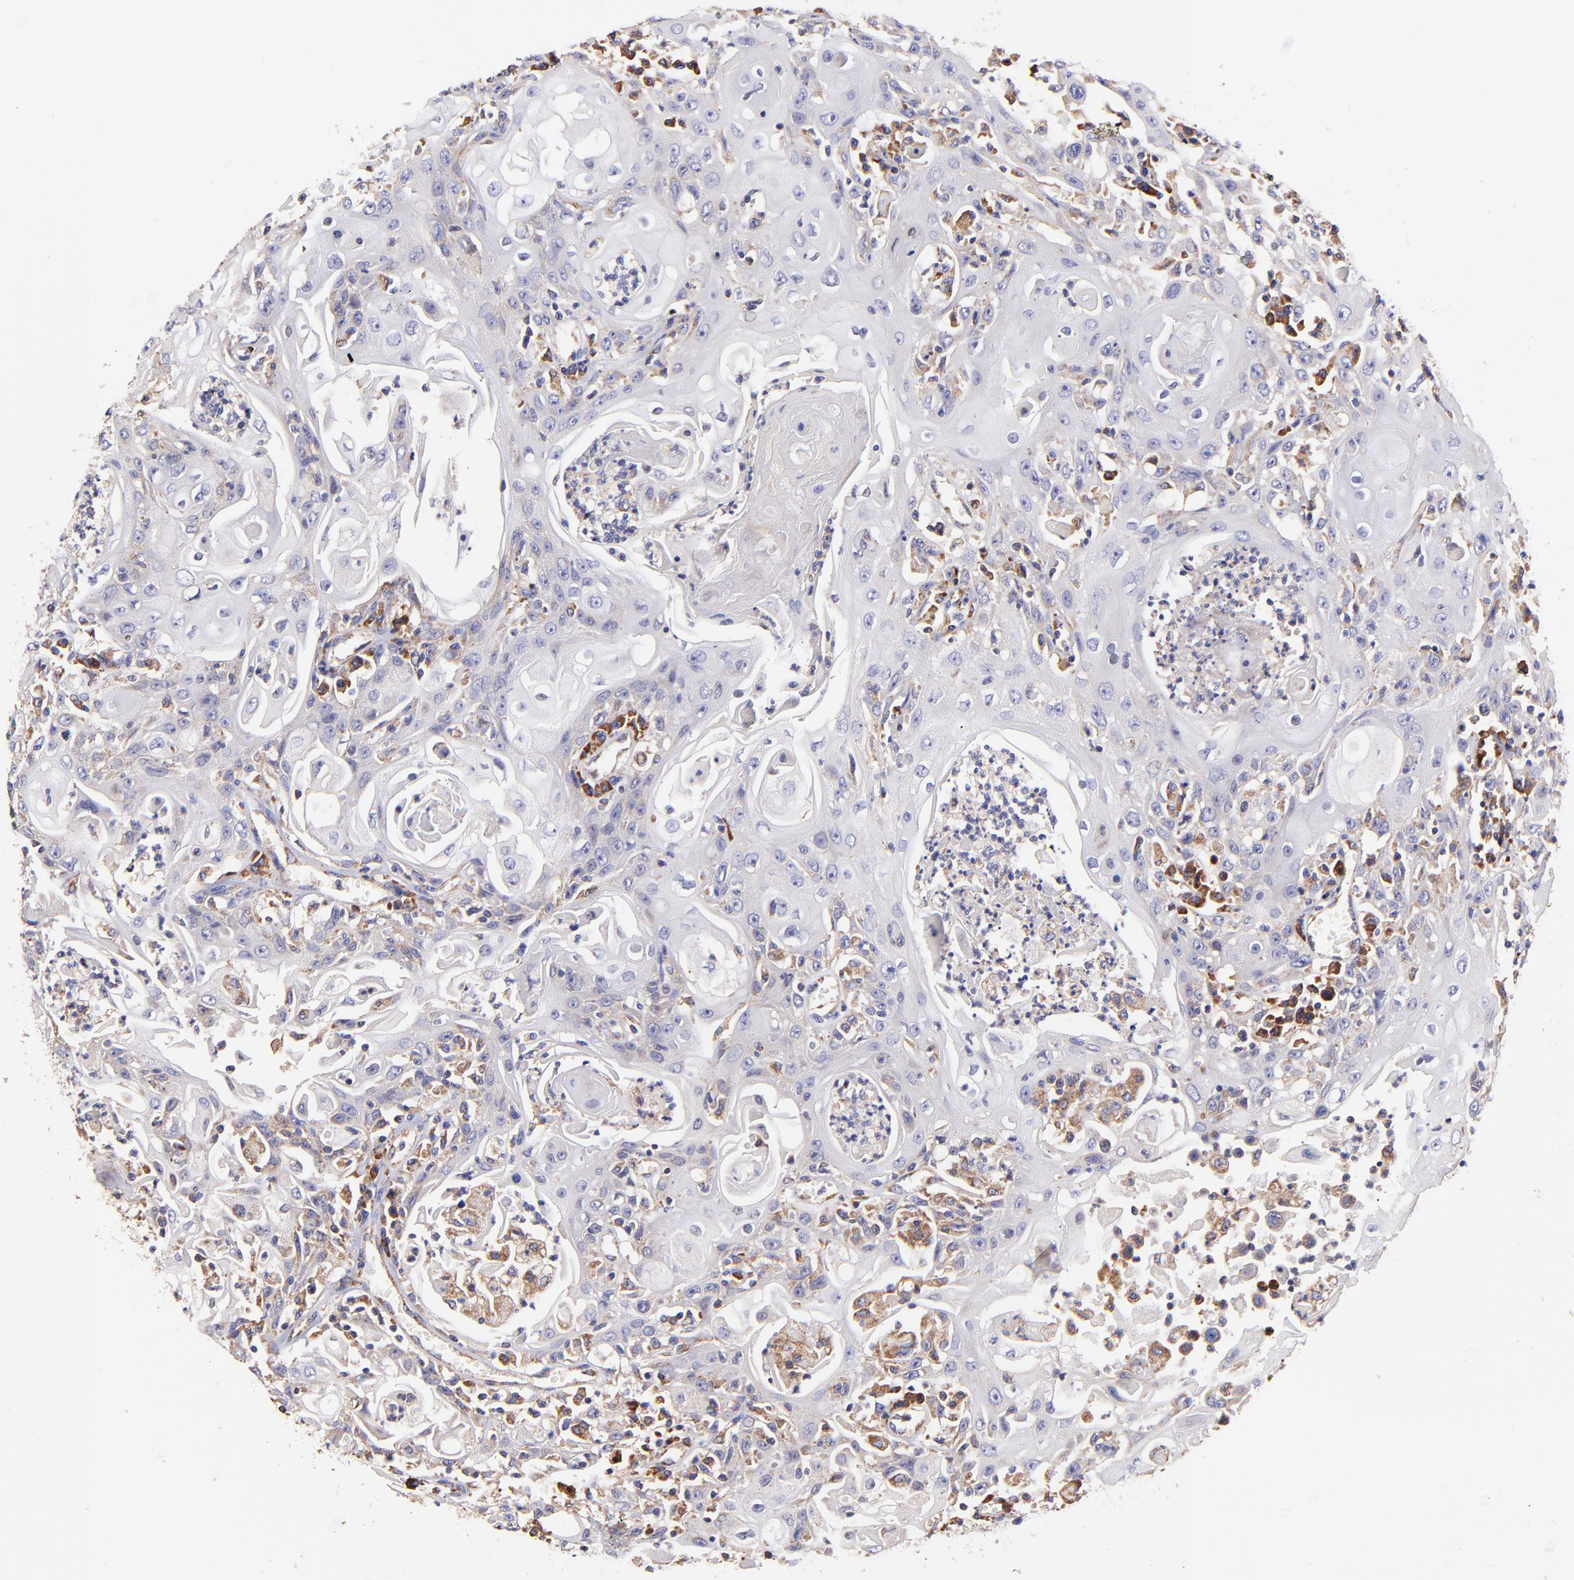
{"staining": {"intensity": "negative", "quantity": "none", "location": "none"}, "tissue": "head and neck cancer", "cell_type": "Tumor cells", "image_type": "cancer", "snomed": [{"axis": "morphology", "description": "Squamous cell carcinoma, NOS"}, {"axis": "topography", "description": "Oral tissue"}, {"axis": "topography", "description": "Head-Neck"}], "caption": "Tumor cells are negative for brown protein staining in head and neck cancer.", "gene": "PREX1", "patient": {"sex": "female", "age": 76}}